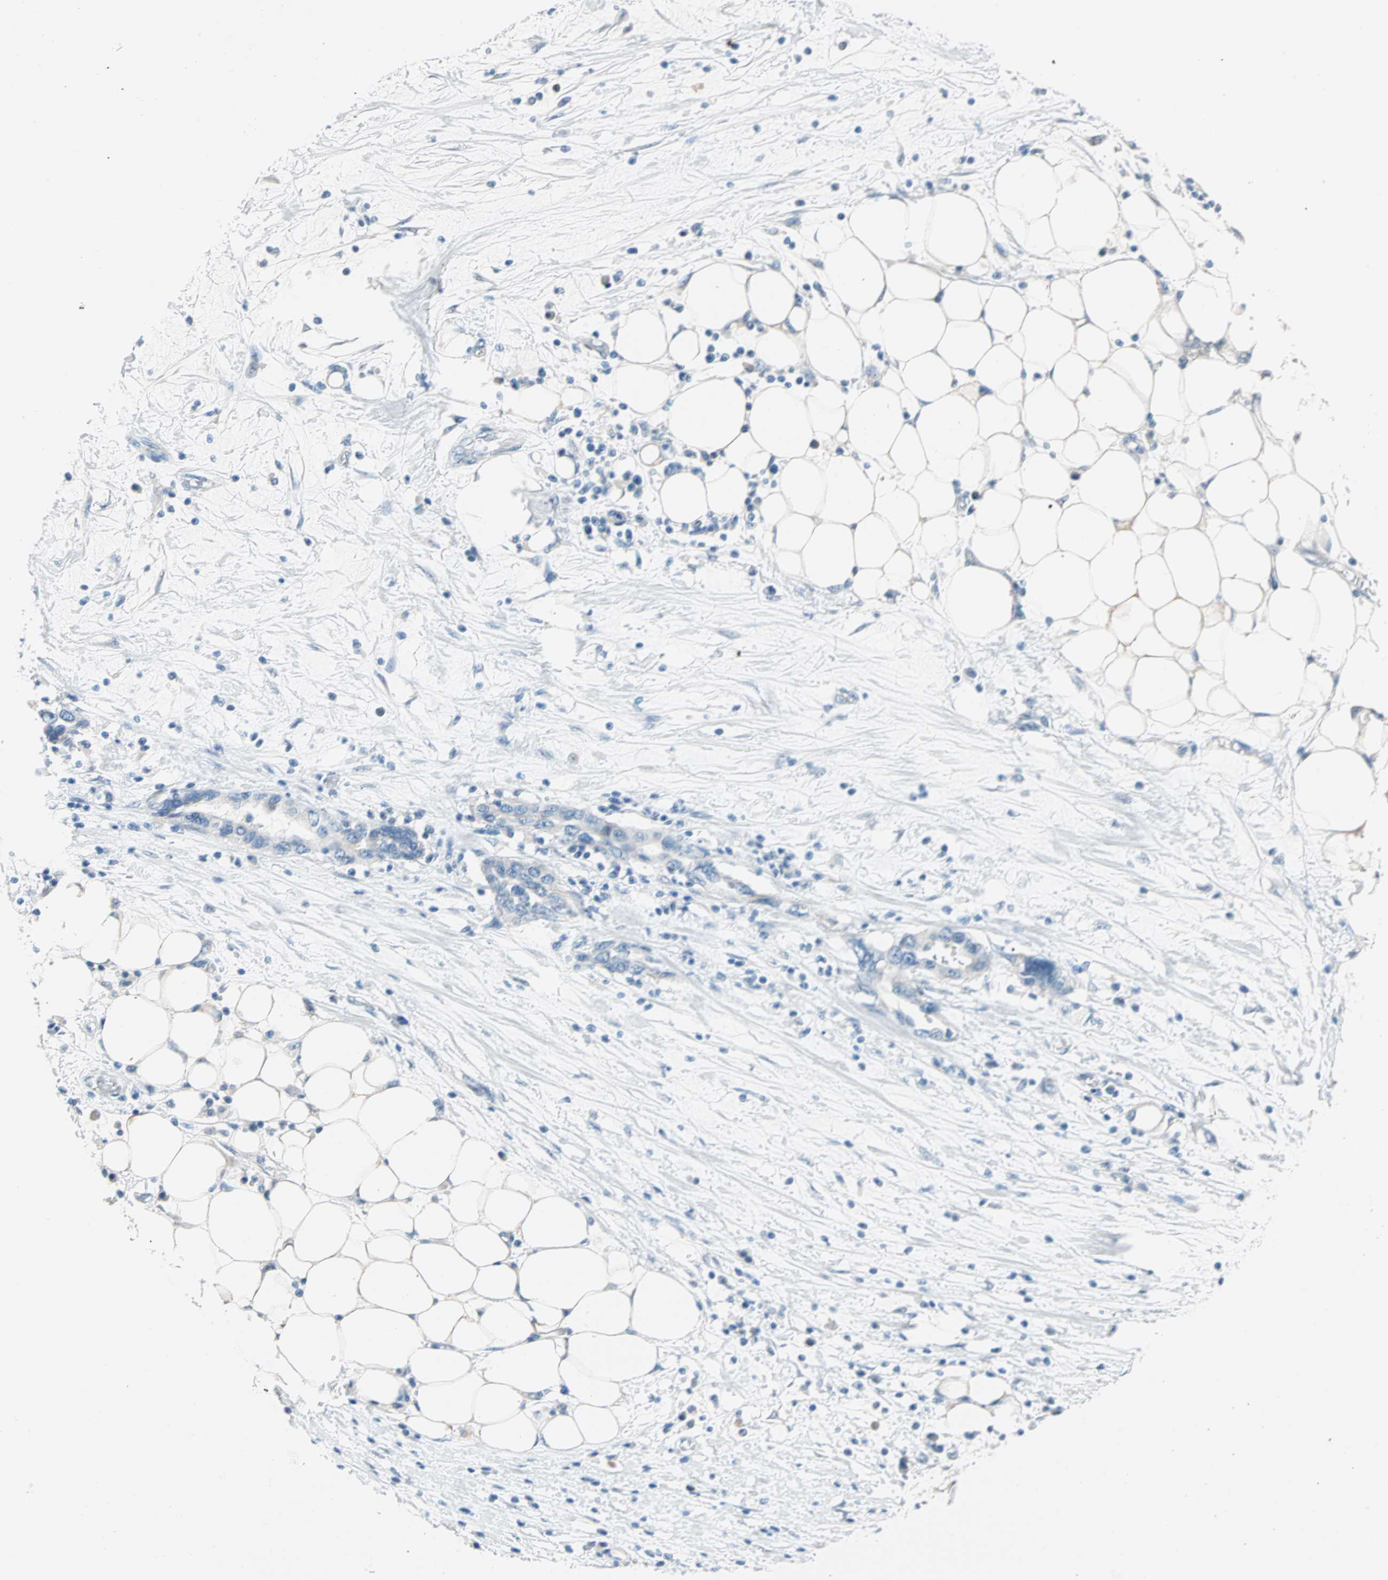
{"staining": {"intensity": "negative", "quantity": "none", "location": "none"}, "tissue": "pancreatic cancer", "cell_type": "Tumor cells", "image_type": "cancer", "snomed": [{"axis": "morphology", "description": "Adenocarcinoma, NOS"}, {"axis": "topography", "description": "Pancreas"}], "caption": "Tumor cells are negative for brown protein staining in adenocarcinoma (pancreatic).", "gene": "TMEM163", "patient": {"sex": "female", "age": 57}}